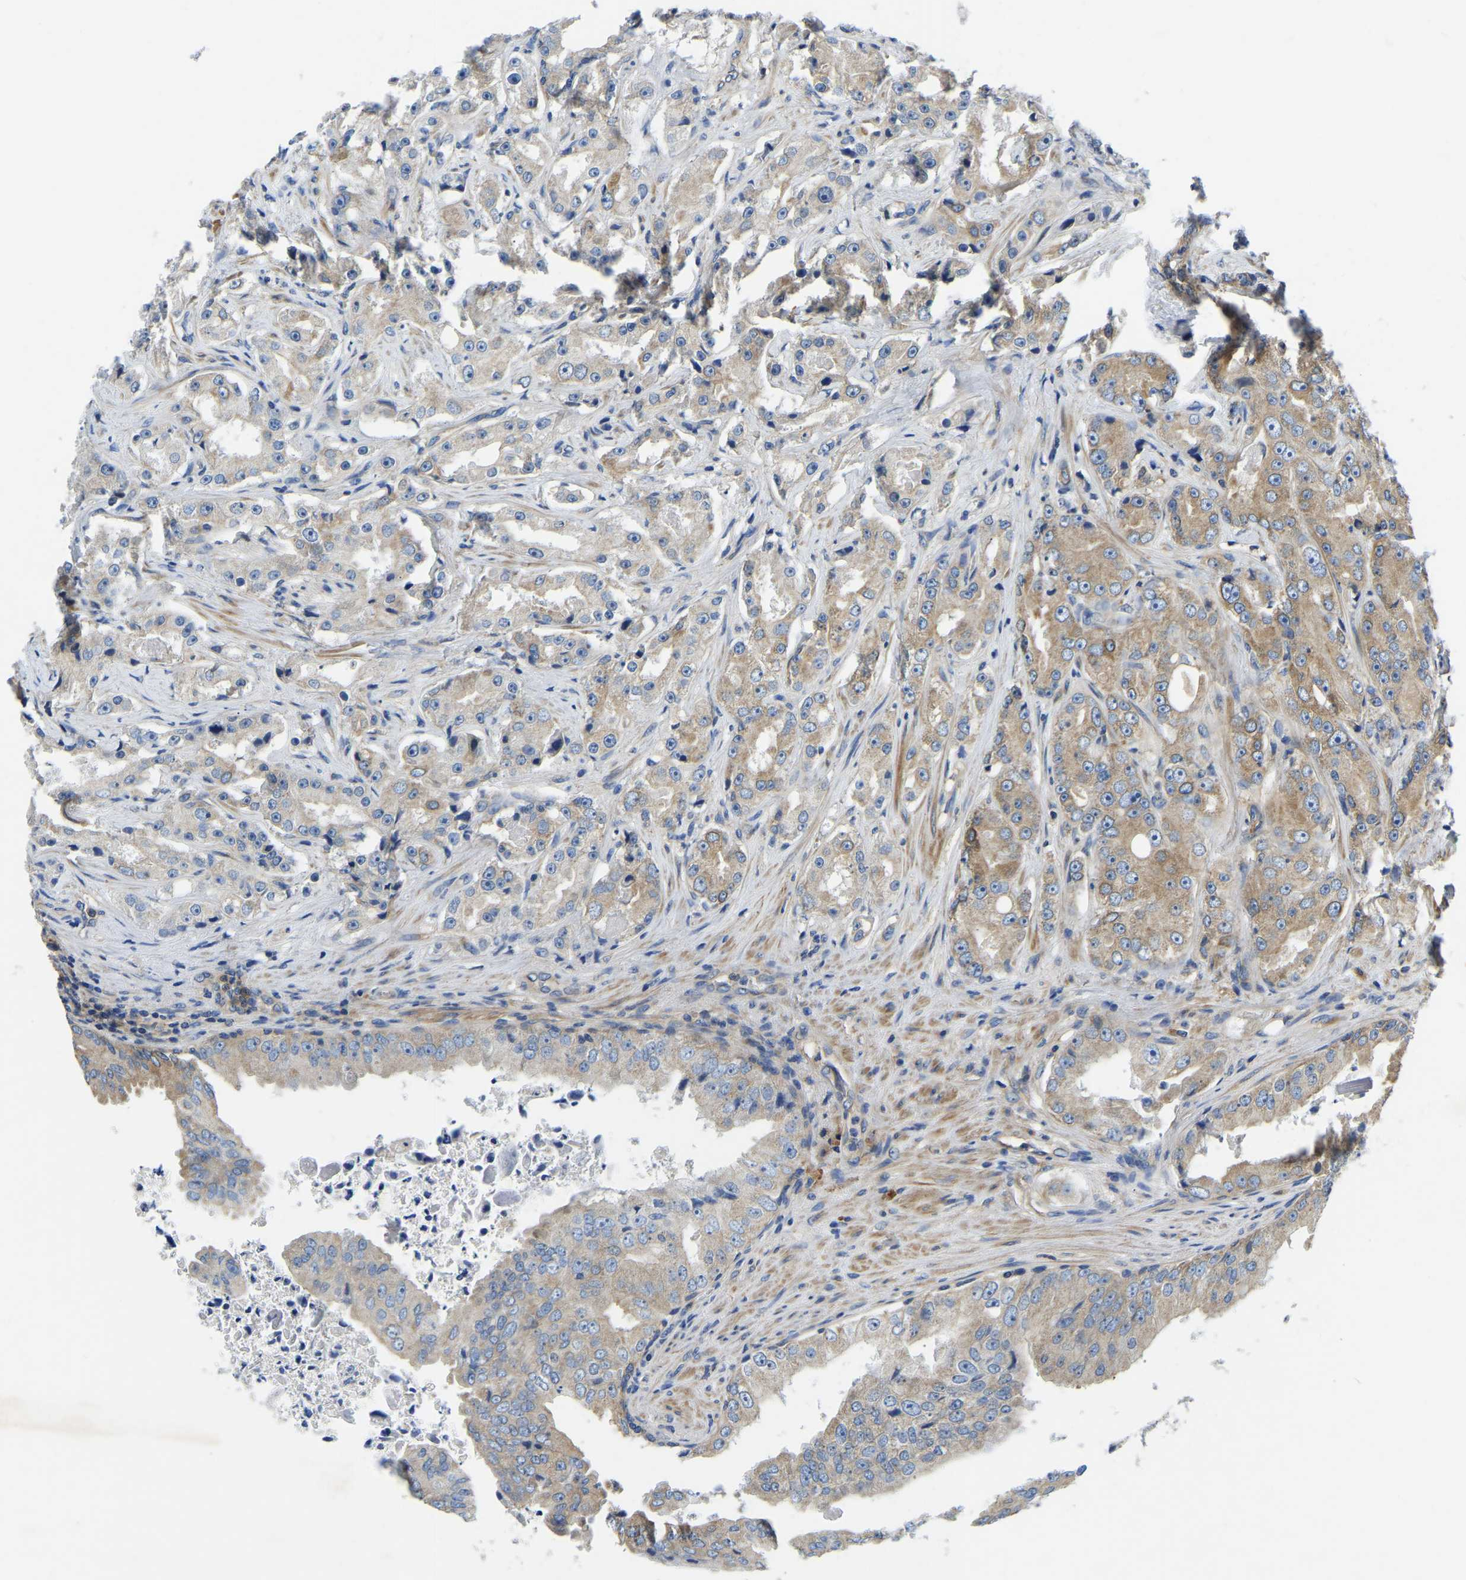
{"staining": {"intensity": "moderate", "quantity": "<25%", "location": "cytoplasmic/membranous"}, "tissue": "prostate cancer", "cell_type": "Tumor cells", "image_type": "cancer", "snomed": [{"axis": "morphology", "description": "Adenocarcinoma, High grade"}, {"axis": "topography", "description": "Prostate"}], "caption": "Prostate cancer stained with a brown dye displays moderate cytoplasmic/membranous positive expression in approximately <25% of tumor cells.", "gene": "STAT2", "patient": {"sex": "male", "age": 73}}